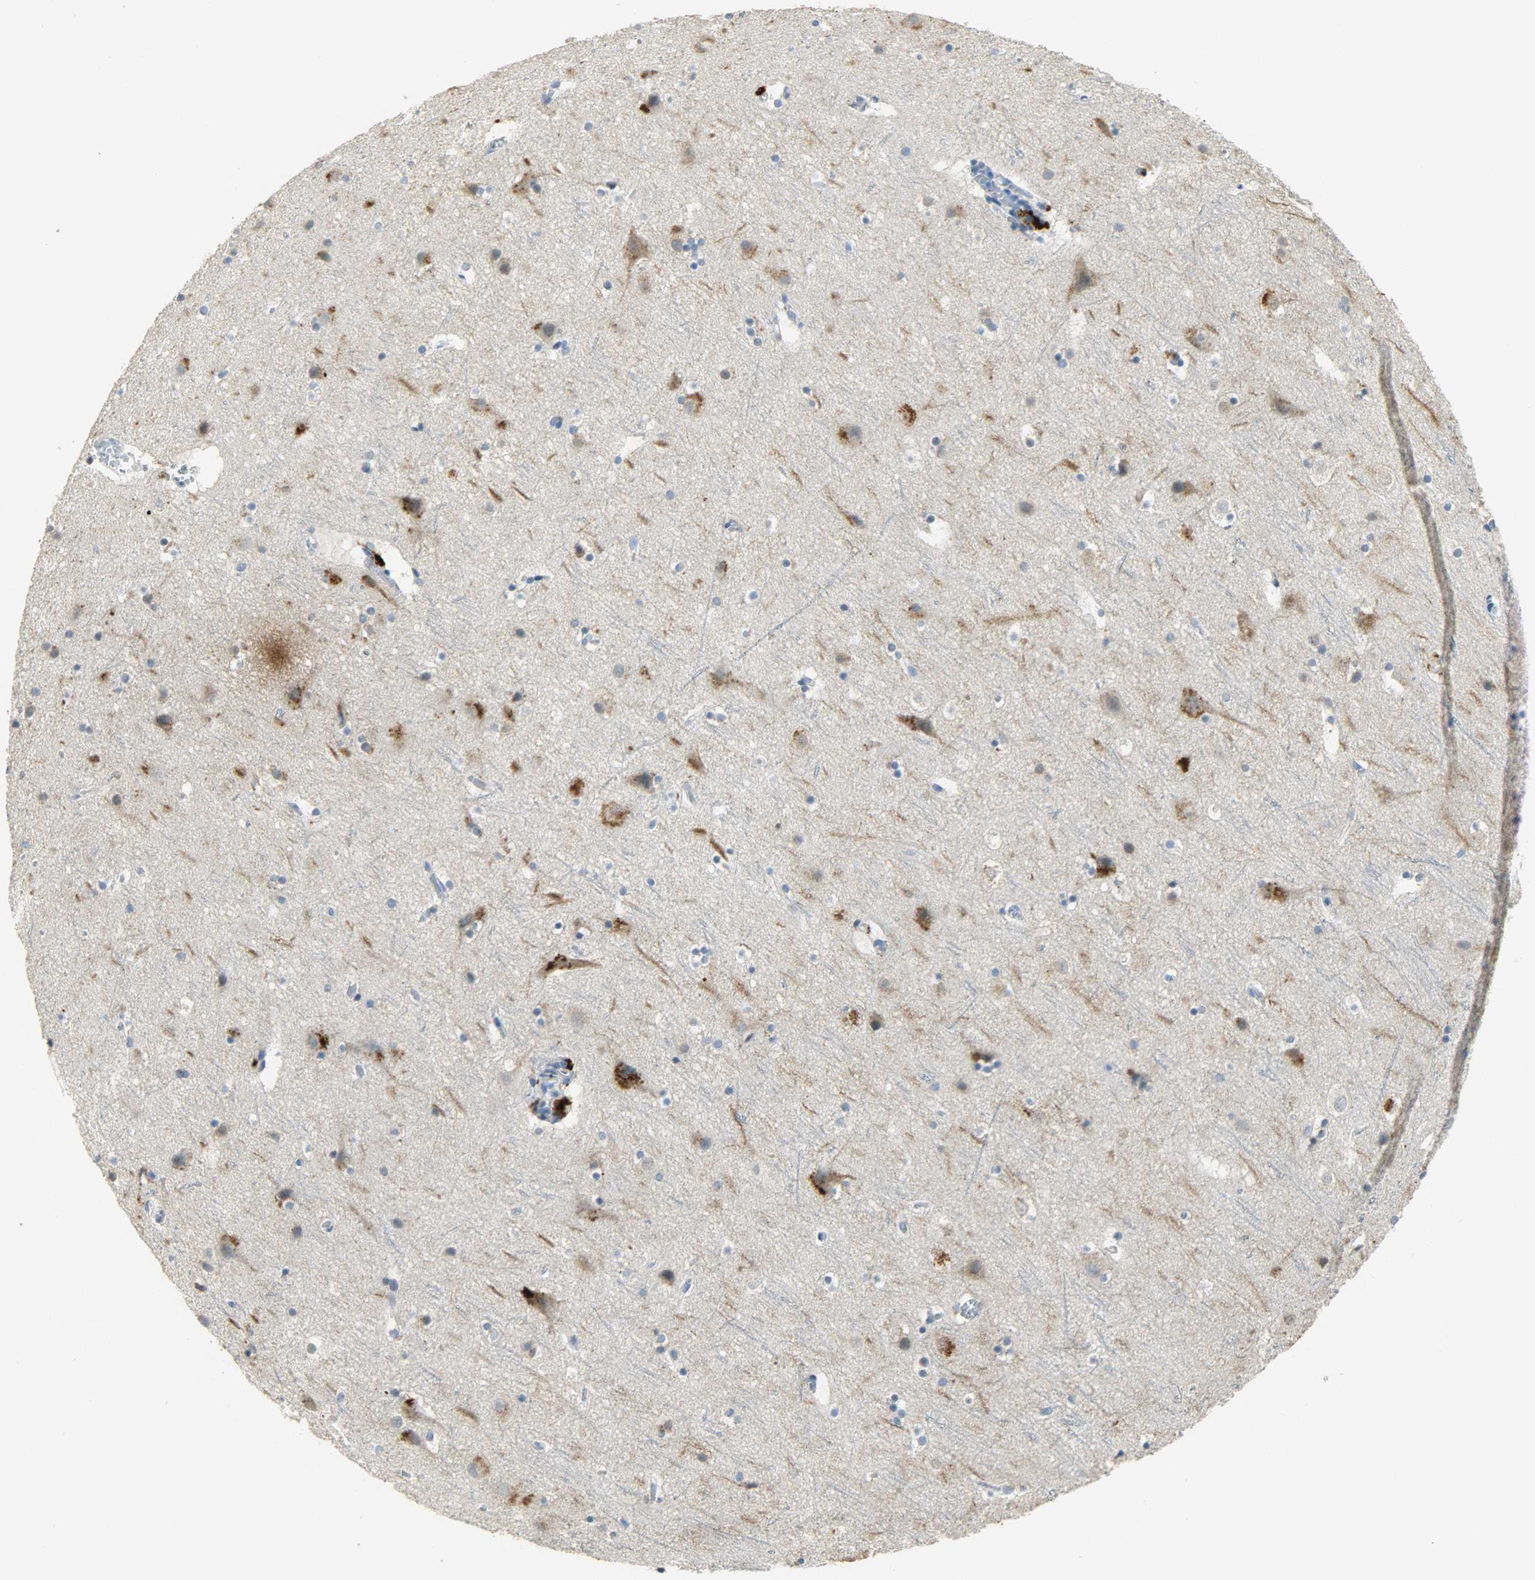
{"staining": {"intensity": "negative", "quantity": "none", "location": "none"}, "tissue": "cerebral cortex", "cell_type": "Endothelial cells", "image_type": "normal", "snomed": [{"axis": "morphology", "description": "Normal tissue, NOS"}, {"axis": "topography", "description": "Cerebral cortex"}], "caption": "High power microscopy histopathology image of an immunohistochemistry (IHC) photomicrograph of normal cerebral cortex, revealing no significant expression in endothelial cells.", "gene": "DNAJB6", "patient": {"sex": "male", "age": 45}}